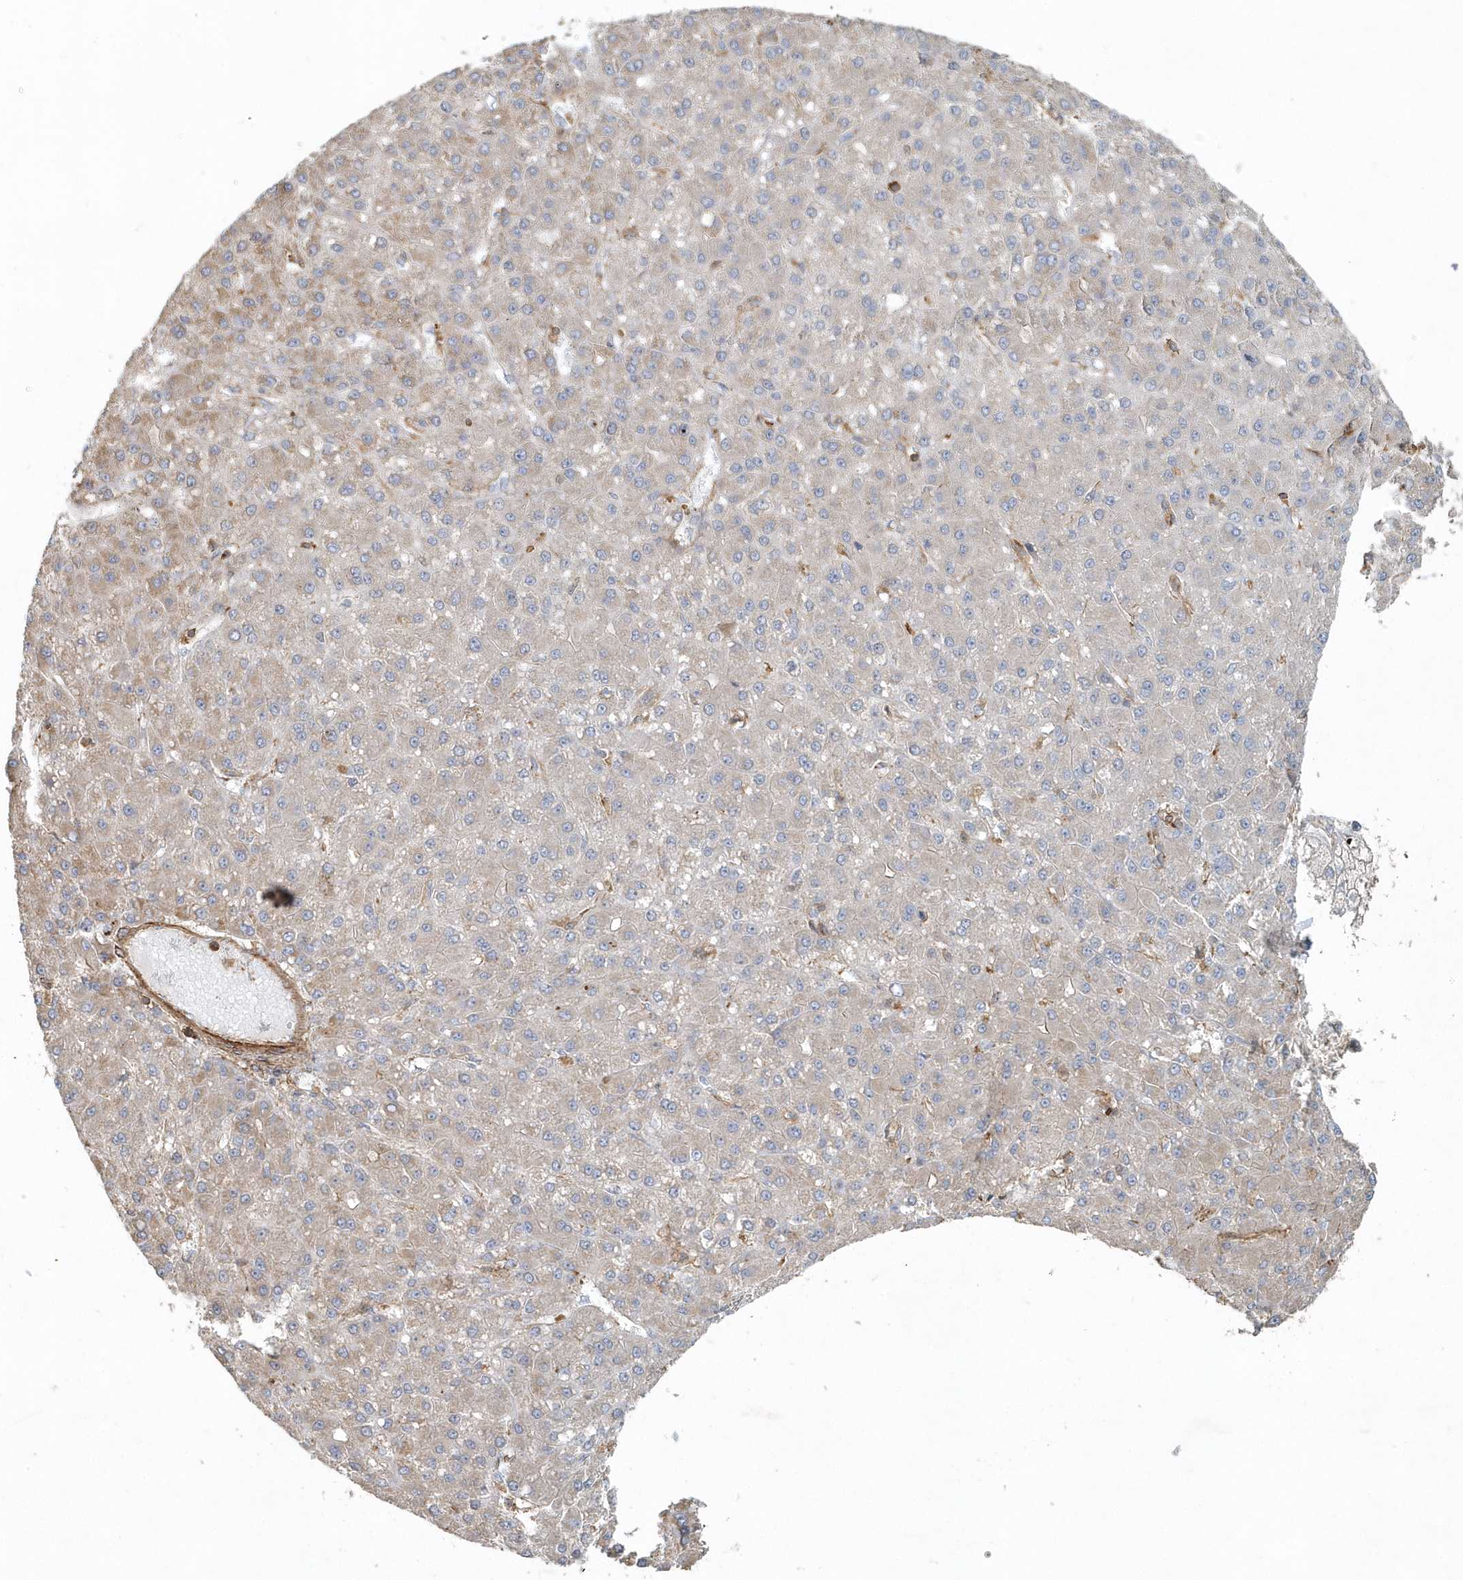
{"staining": {"intensity": "moderate", "quantity": "<25%", "location": "cytoplasmic/membranous"}, "tissue": "liver cancer", "cell_type": "Tumor cells", "image_type": "cancer", "snomed": [{"axis": "morphology", "description": "Carcinoma, Hepatocellular, NOS"}, {"axis": "topography", "description": "Liver"}], "caption": "Immunohistochemistry staining of liver cancer (hepatocellular carcinoma), which reveals low levels of moderate cytoplasmic/membranous expression in approximately <25% of tumor cells indicating moderate cytoplasmic/membranous protein positivity. The staining was performed using DAB (3,3'-diaminobenzidine) (brown) for protein detection and nuclei were counterstained in hematoxylin (blue).", "gene": "MMUT", "patient": {"sex": "male", "age": 67}}